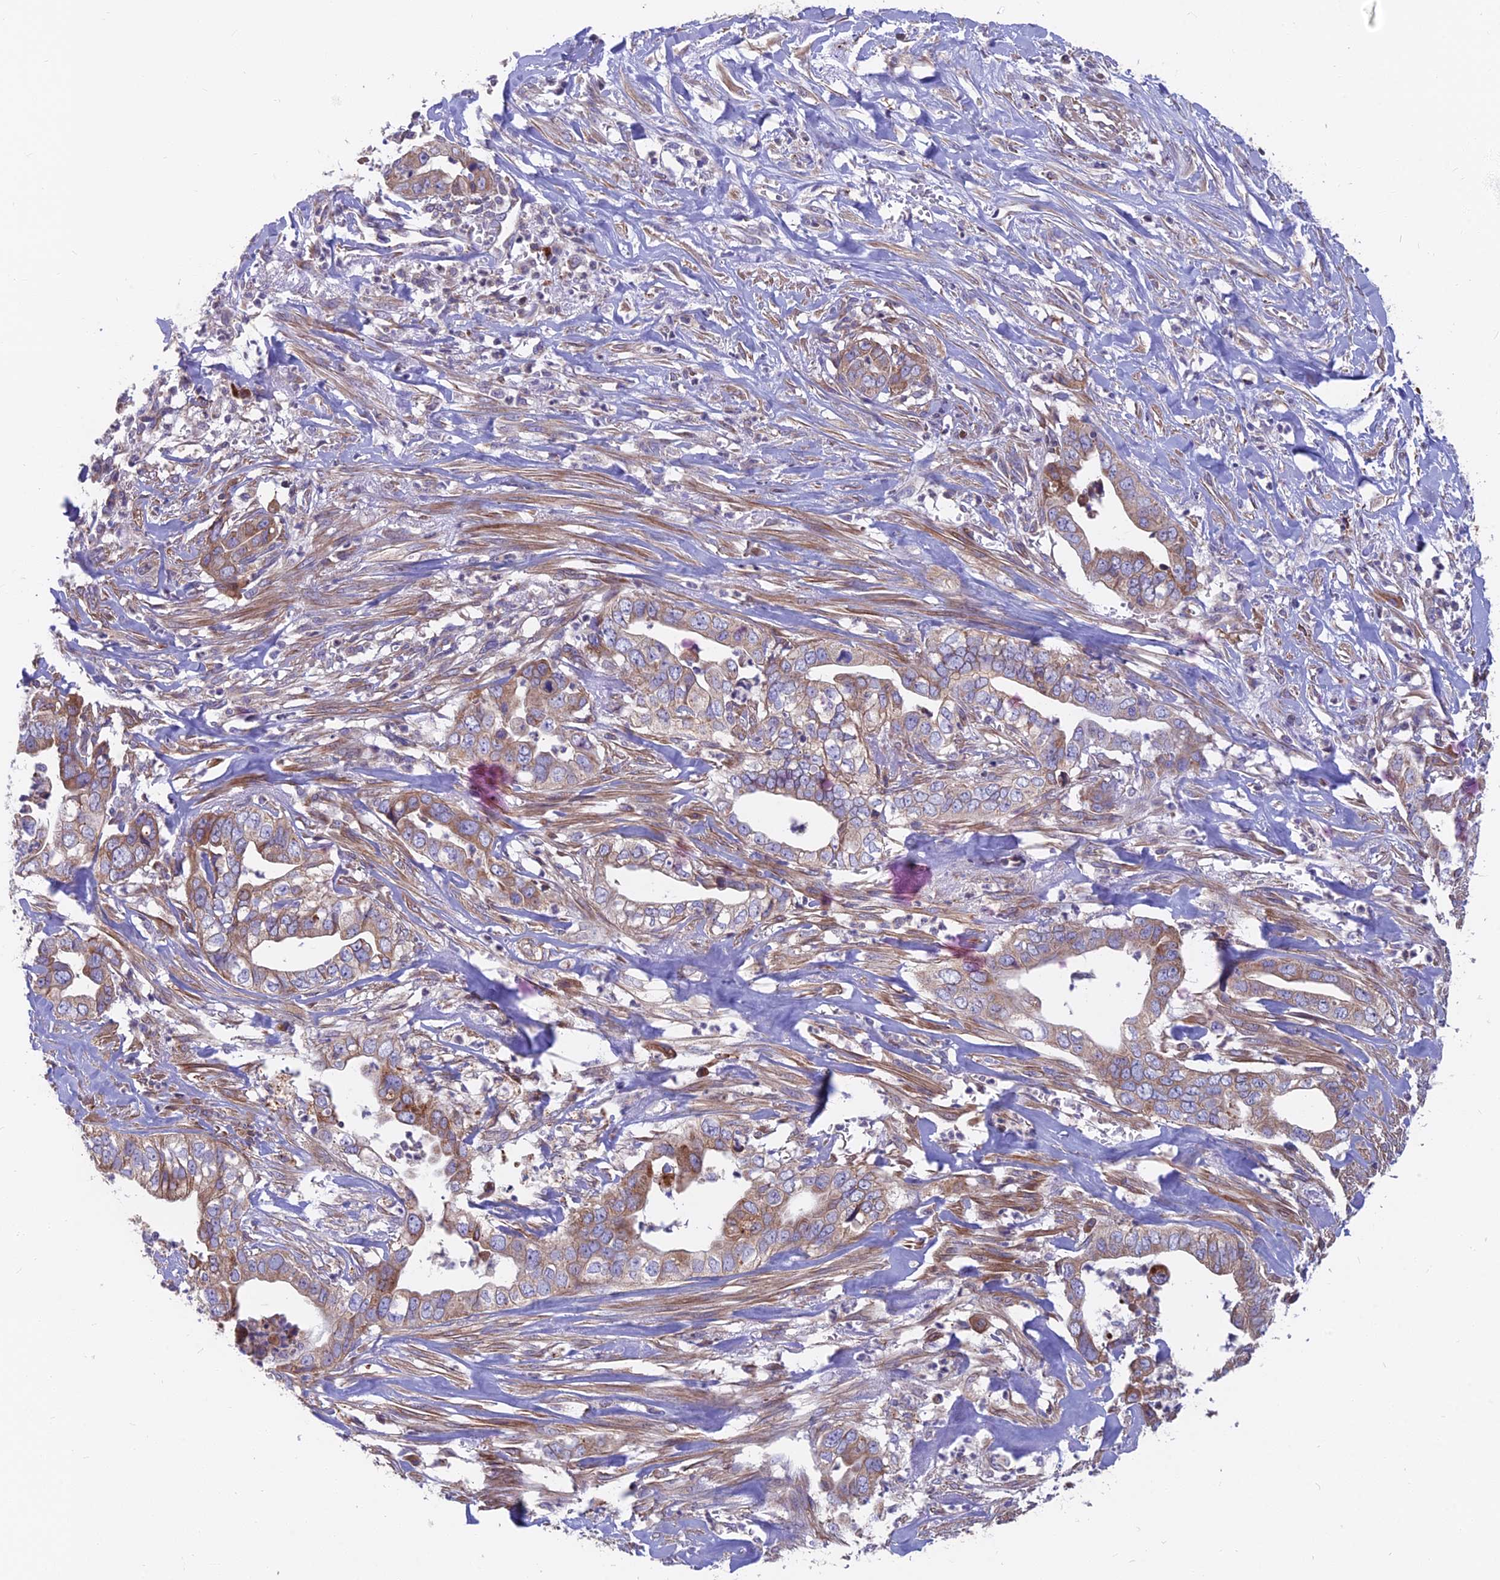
{"staining": {"intensity": "moderate", "quantity": "25%-75%", "location": "cytoplasmic/membranous"}, "tissue": "liver cancer", "cell_type": "Tumor cells", "image_type": "cancer", "snomed": [{"axis": "morphology", "description": "Cholangiocarcinoma"}, {"axis": "topography", "description": "Liver"}], "caption": "Immunohistochemical staining of human liver cholangiocarcinoma demonstrates medium levels of moderate cytoplasmic/membranous staining in approximately 25%-75% of tumor cells.", "gene": "TBC1D20", "patient": {"sex": "female", "age": 79}}